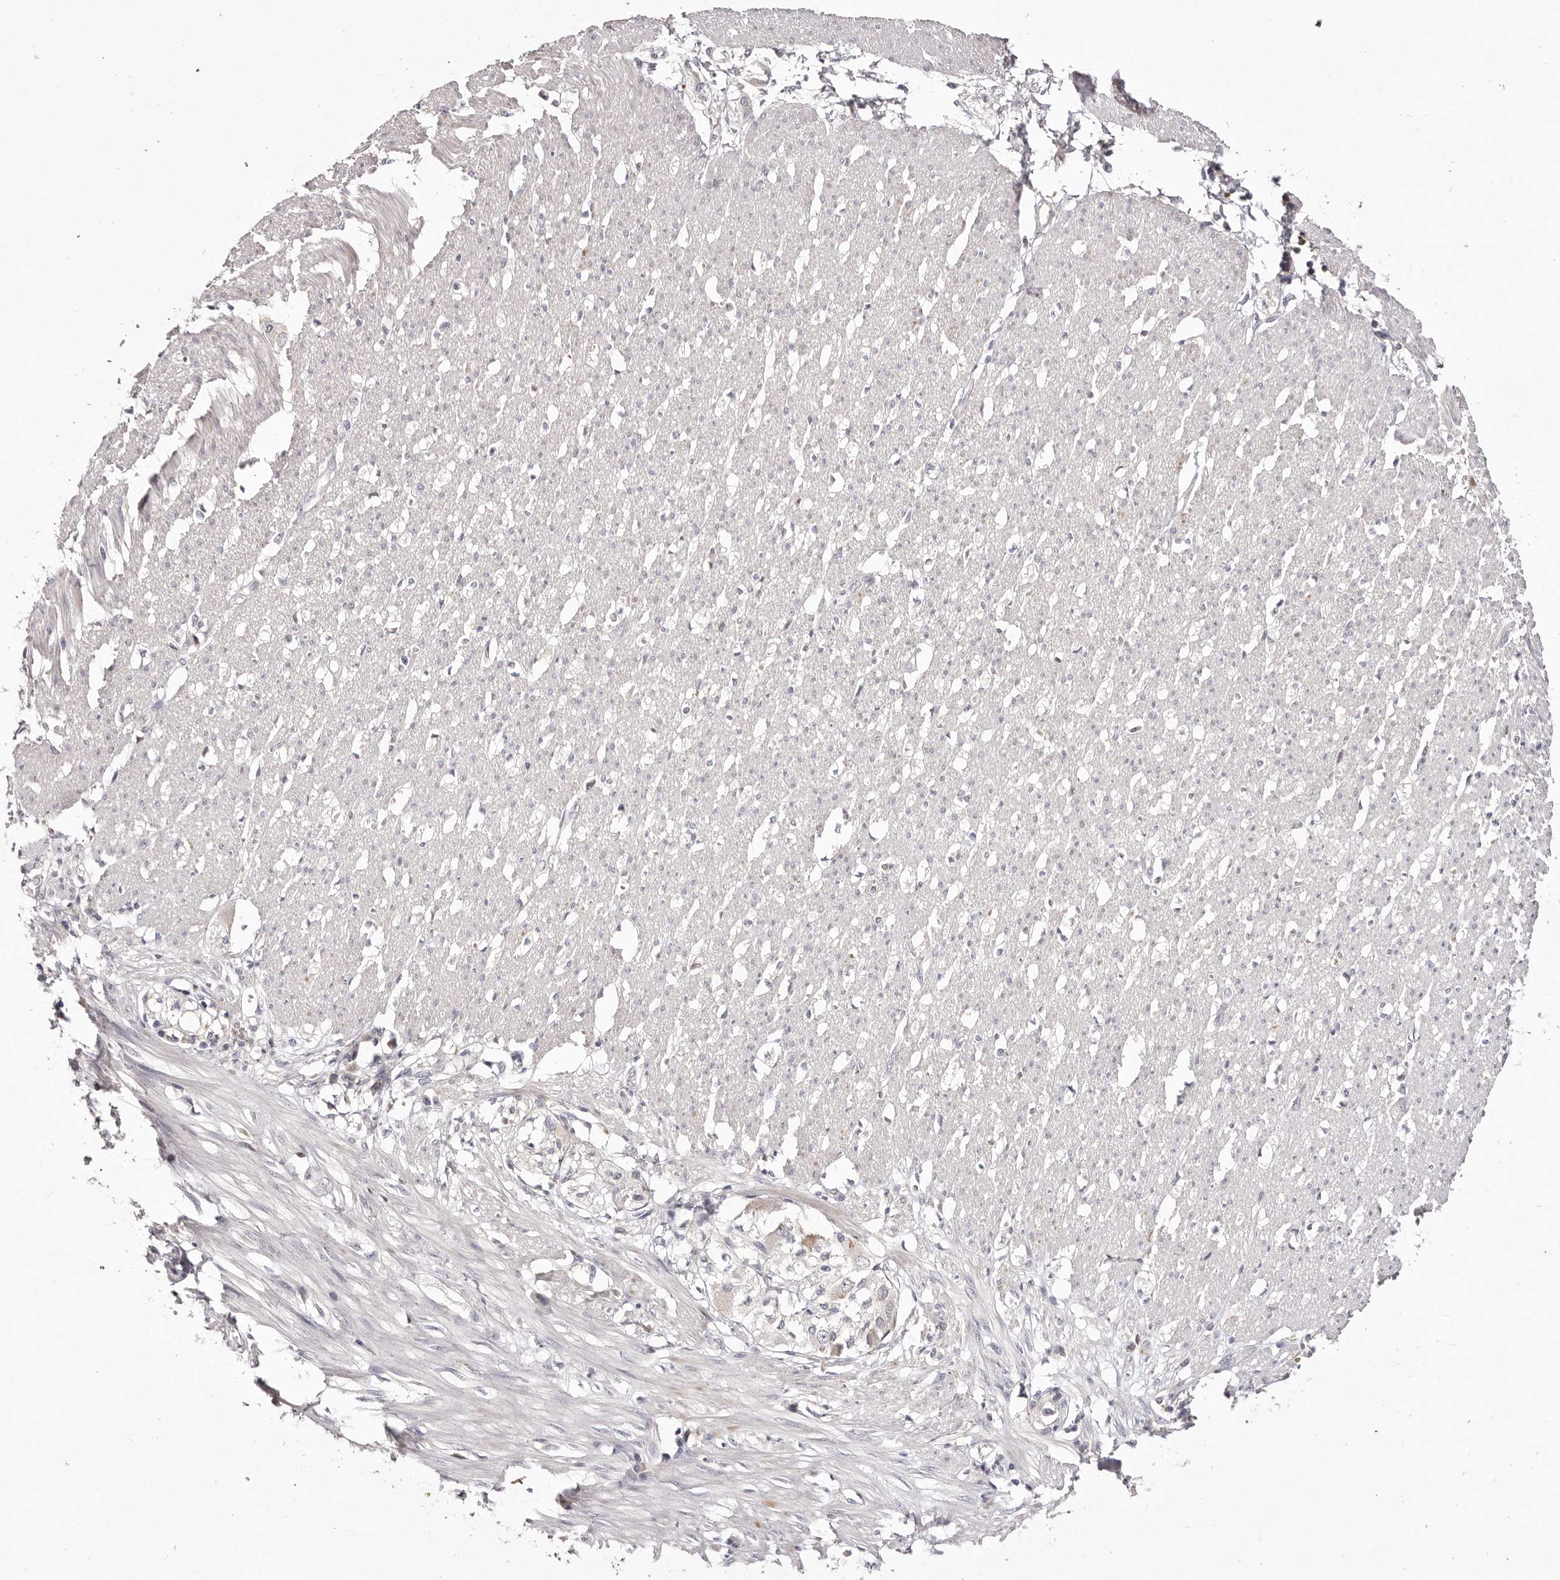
{"staining": {"intensity": "moderate", "quantity": "<25%", "location": "cytoplasmic/membranous"}, "tissue": "smooth muscle", "cell_type": "Smooth muscle cells", "image_type": "normal", "snomed": [{"axis": "morphology", "description": "Normal tissue, NOS"}, {"axis": "morphology", "description": "Adenocarcinoma, NOS"}, {"axis": "topography", "description": "Colon"}, {"axis": "topography", "description": "Peripheral nerve tissue"}], "caption": "Protein staining by IHC shows moderate cytoplasmic/membranous expression in about <25% of smooth muscle cells in benign smooth muscle.", "gene": "GARNL3", "patient": {"sex": "male", "age": 14}}